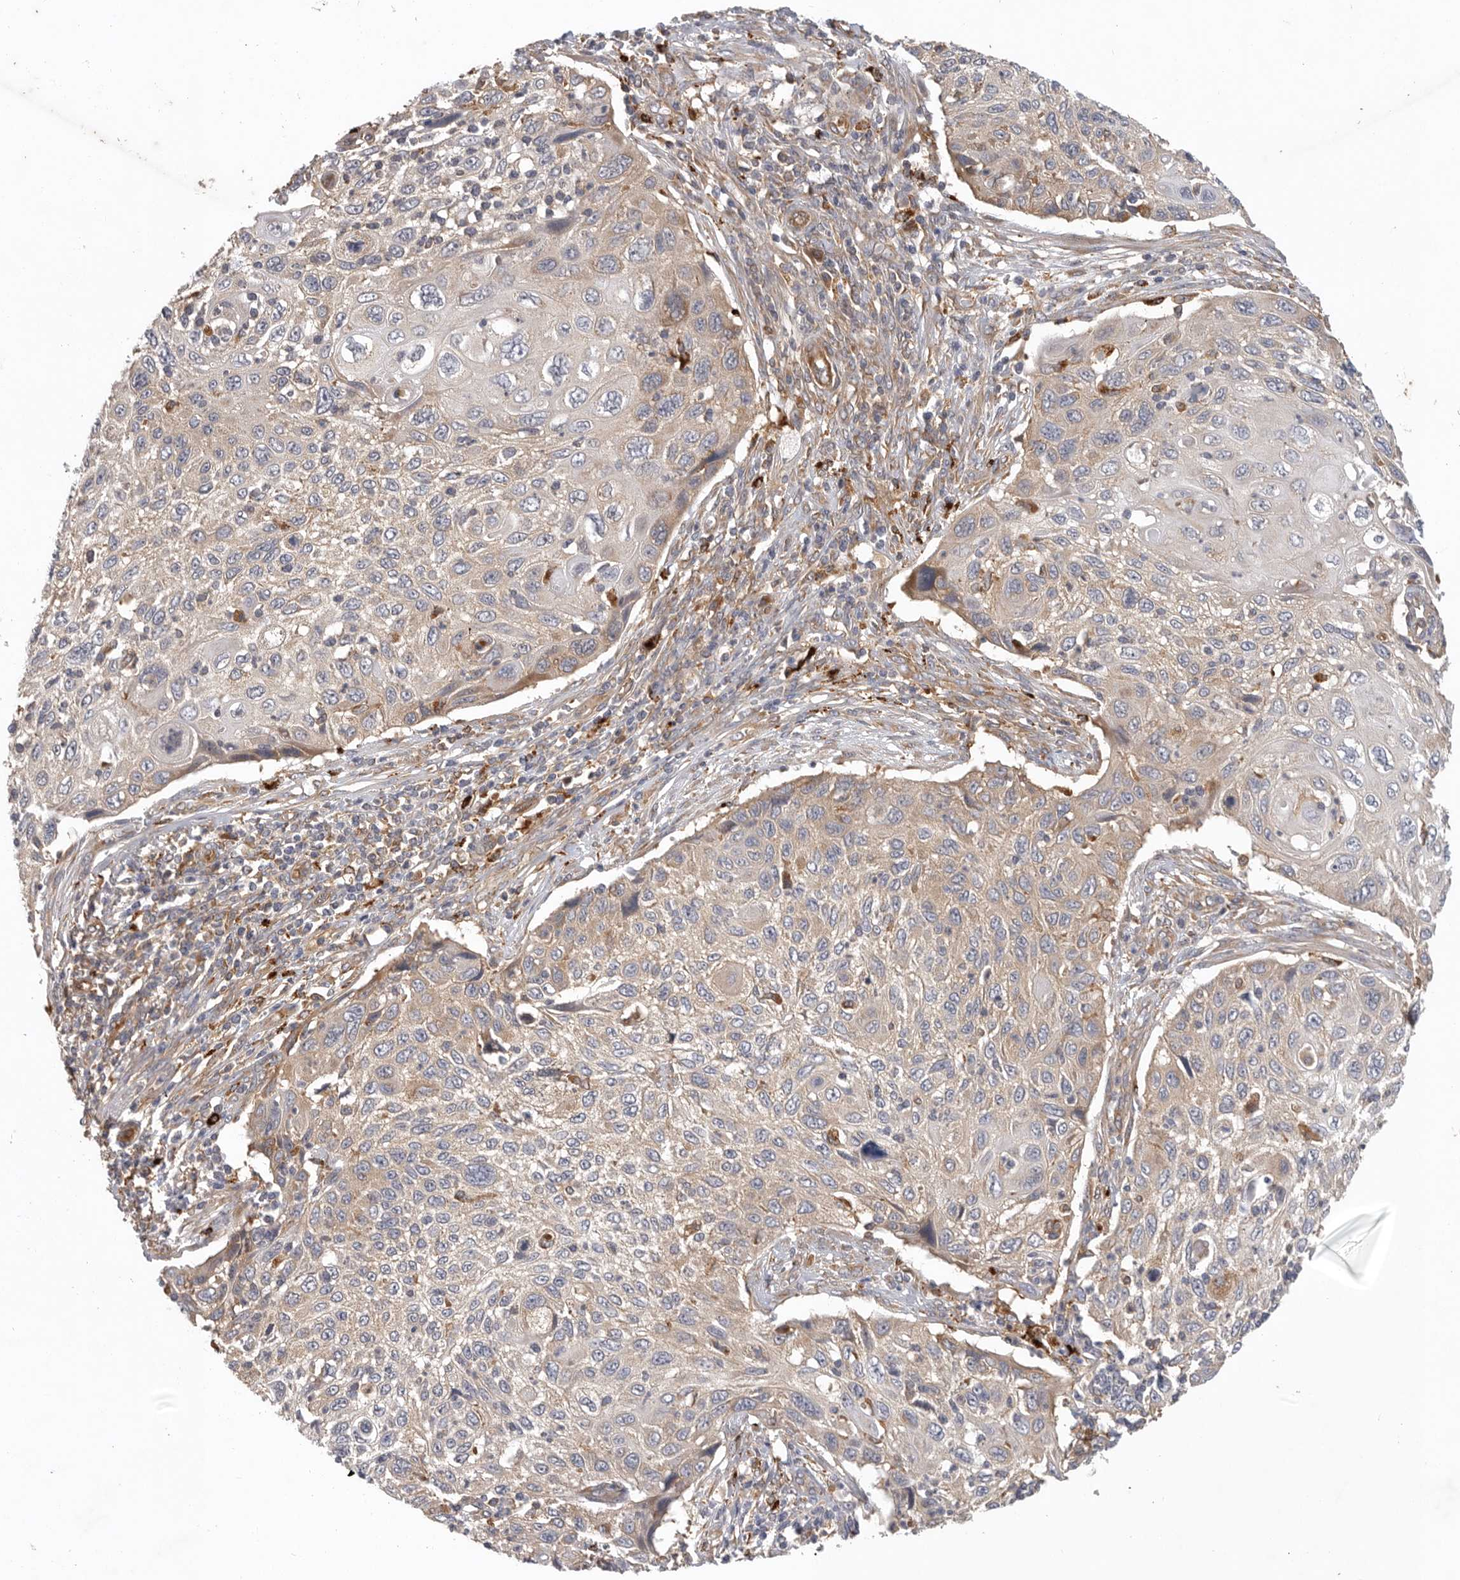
{"staining": {"intensity": "weak", "quantity": "<25%", "location": "cytoplasmic/membranous"}, "tissue": "cervical cancer", "cell_type": "Tumor cells", "image_type": "cancer", "snomed": [{"axis": "morphology", "description": "Squamous cell carcinoma, NOS"}, {"axis": "topography", "description": "Cervix"}], "caption": "A photomicrograph of human cervical squamous cell carcinoma is negative for staining in tumor cells.", "gene": "C1orf109", "patient": {"sex": "female", "age": 70}}